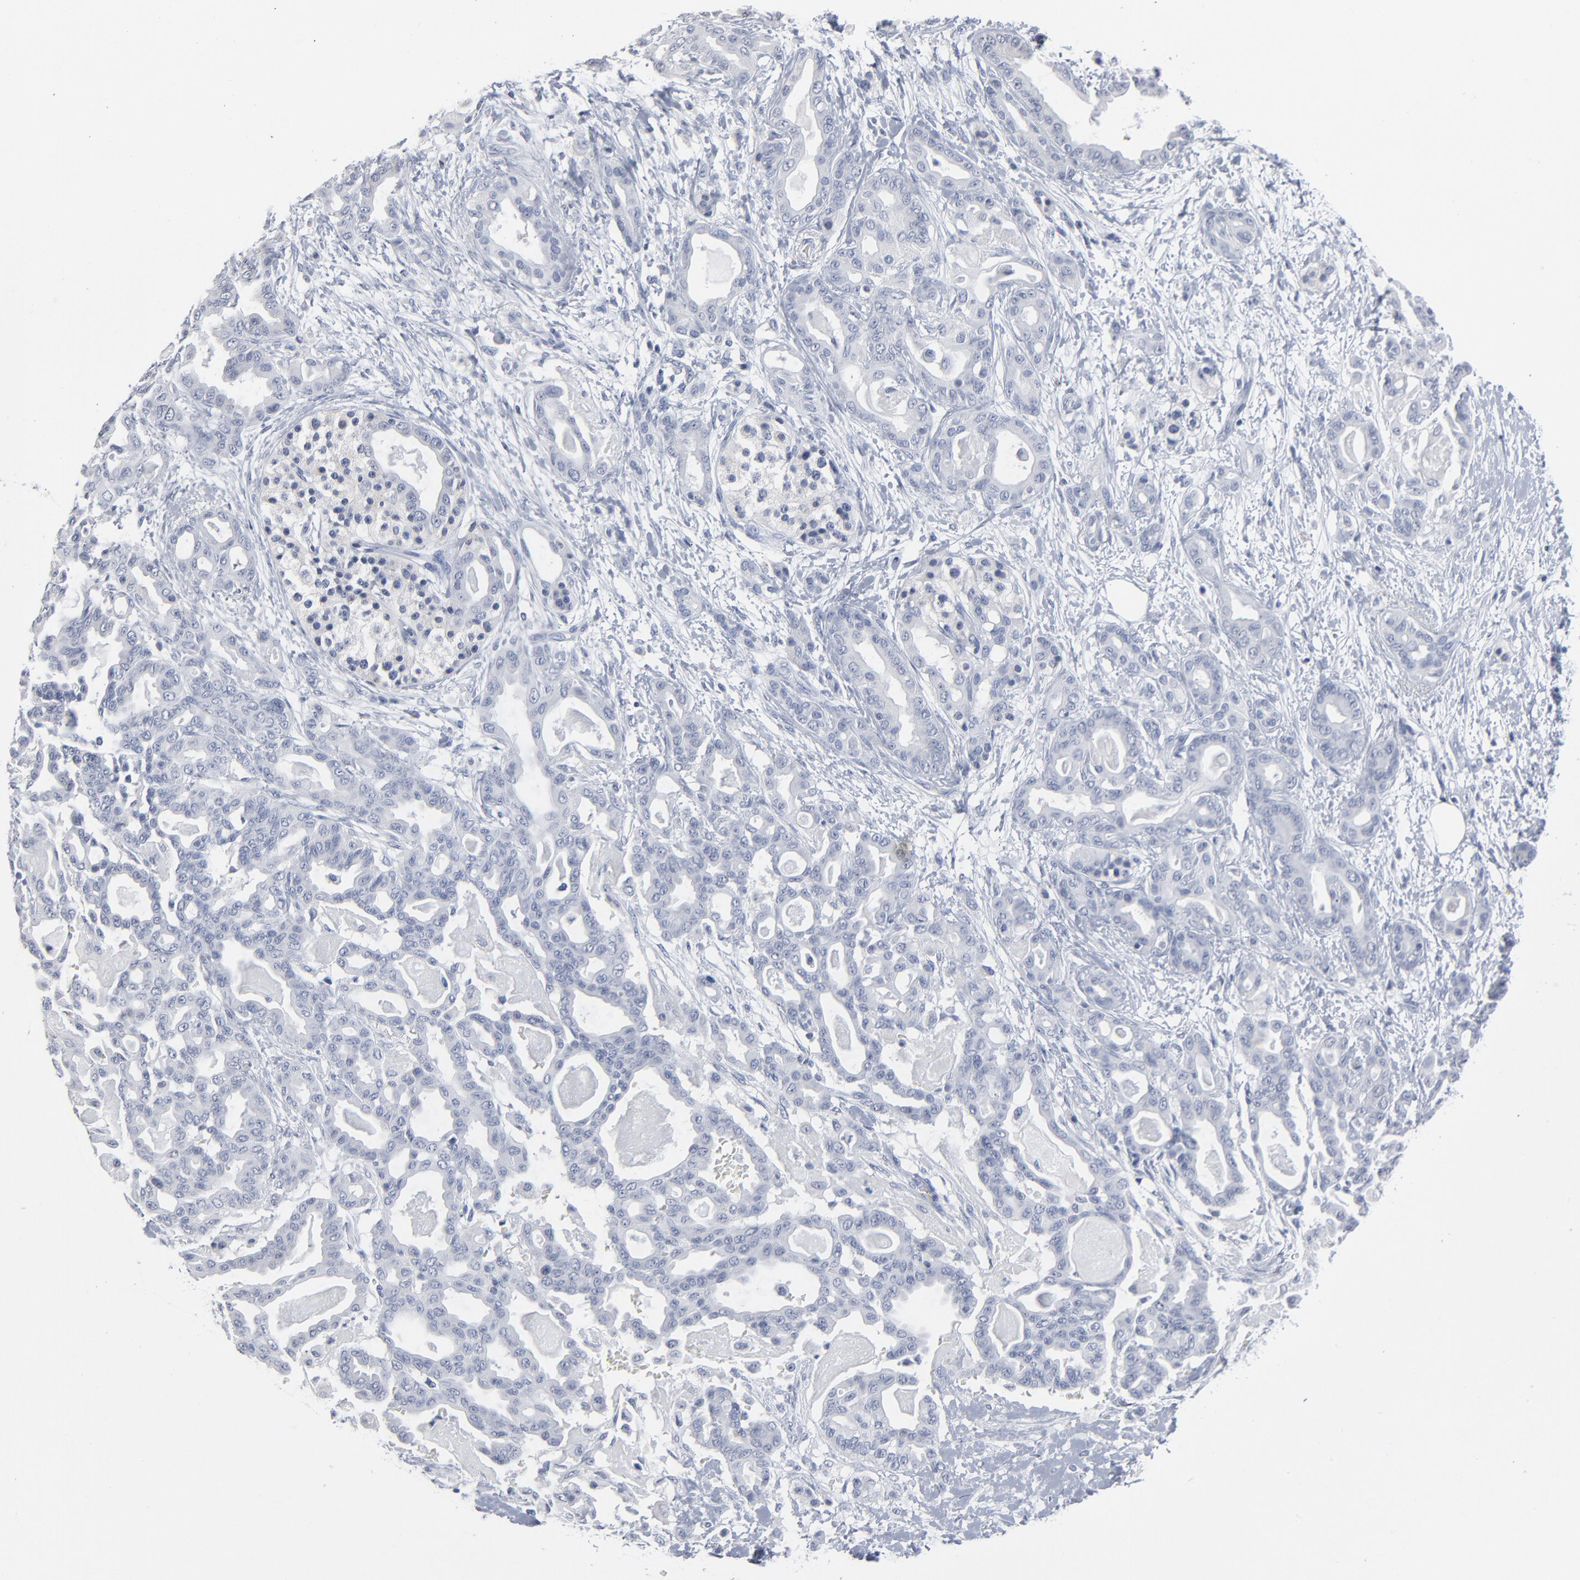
{"staining": {"intensity": "negative", "quantity": "none", "location": "none"}, "tissue": "pancreatic cancer", "cell_type": "Tumor cells", "image_type": "cancer", "snomed": [{"axis": "morphology", "description": "Adenocarcinoma, NOS"}, {"axis": "topography", "description": "Pancreas"}], "caption": "DAB (3,3'-diaminobenzidine) immunohistochemical staining of human pancreatic cancer (adenocarcinoma) displays no significant positivity in tumor cells.", "gene": "PAGE1", "patient": {"sex": "male", "age": 63}}